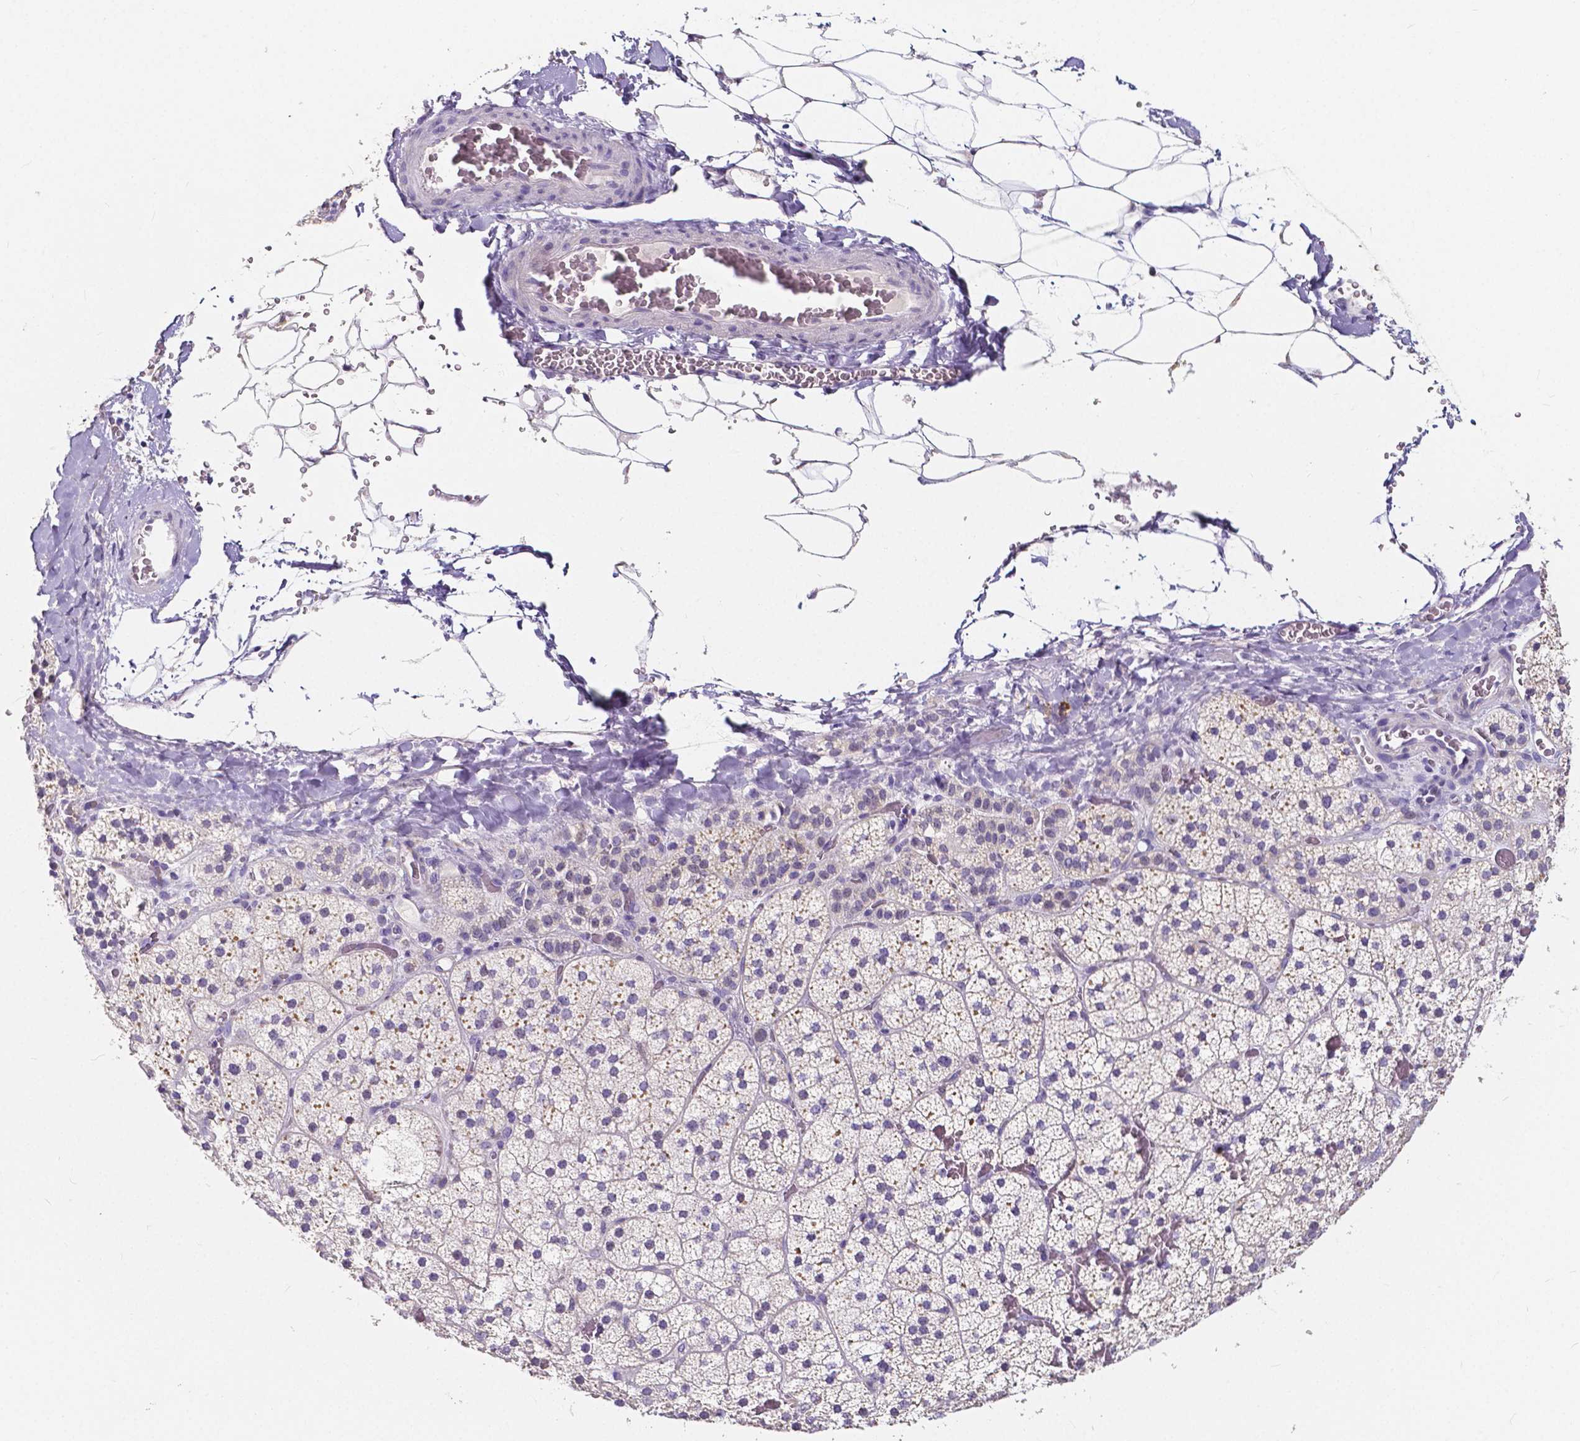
{"staining": {"intensity": "negative", "quantity": "none", "location": "none"}, "tissue": "adrenal gland", "cell_type": "Glandular cells", "image_type": "normal", "snomed": [{"axis": "morphology", "description": "Normal tissue, NOS"}, {"axis": "topography", "description": "Adrenal gland"}], "caption": "High power microscopy photomicrograph of an IHC photomicrograph of unremarkable adrenal gland, revealing no significant staining in glandular cells. (Stains: DAB immunohistochemistry (IHC) with hematoxylin counter stain, Microscopy: brightfield microscopy at high magnification).", "gene": "ACP5", "patient": {"sex": "male", "age": 53}}